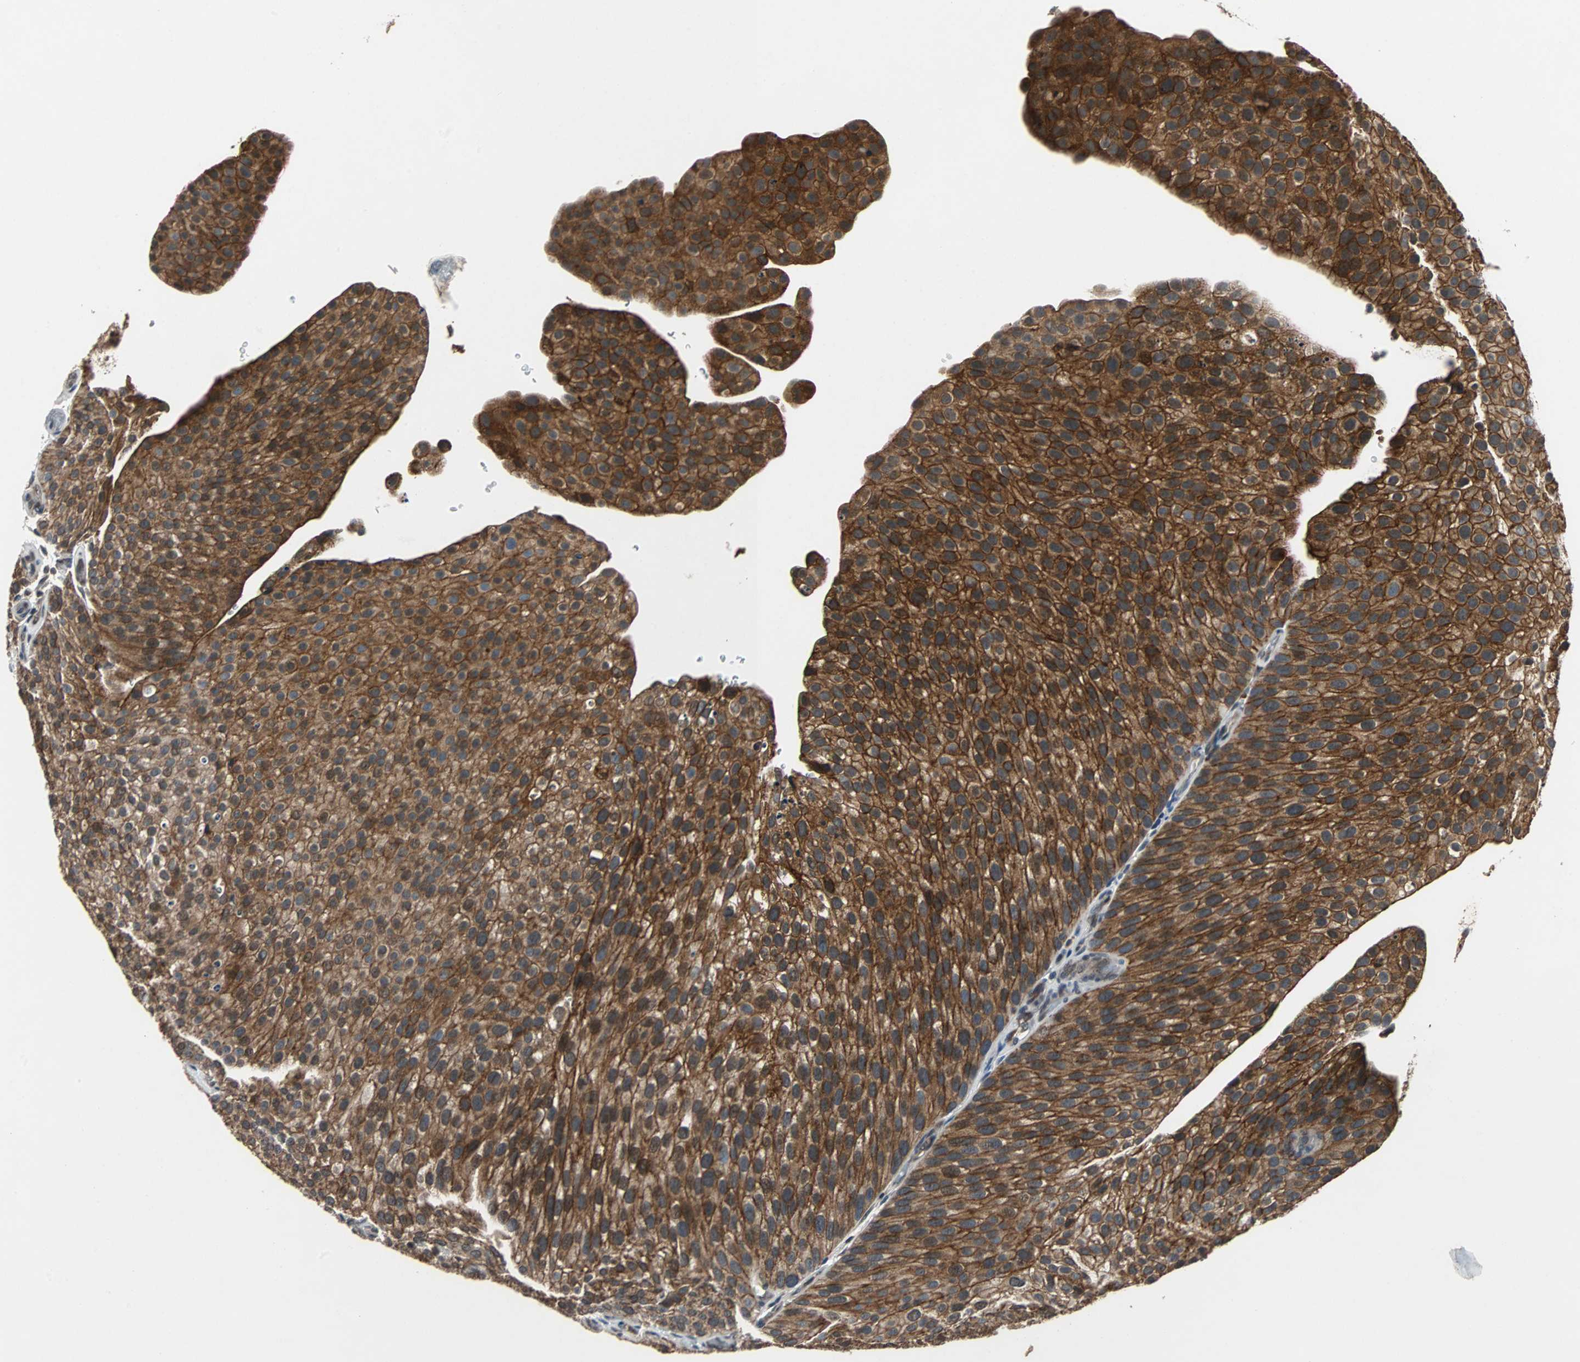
{"staining": {"intensity": "strong", "quantity": ">75%", "location": "cytoplasmic/membranous"}, "tissue": "urothelial cancer", "cell_type": "Tumor cells", "image_type": "cancer", "snomed": [{"axis": "morphology", "description": "Urothelial carcinoma, Low grade"}, {"axis": "topography", "description": "Smooth muscle"}, {"axis": "topography", "description": "Urinary bladder"}], "caption": "There is high levels of strong cytoplasmic/membranous staining in tumor cells of urothelial cancer, as demonstrated by immunohistochemical staining (brown color).", "gene": "LSR", "patient": {"sex": "male", "age": 60}}